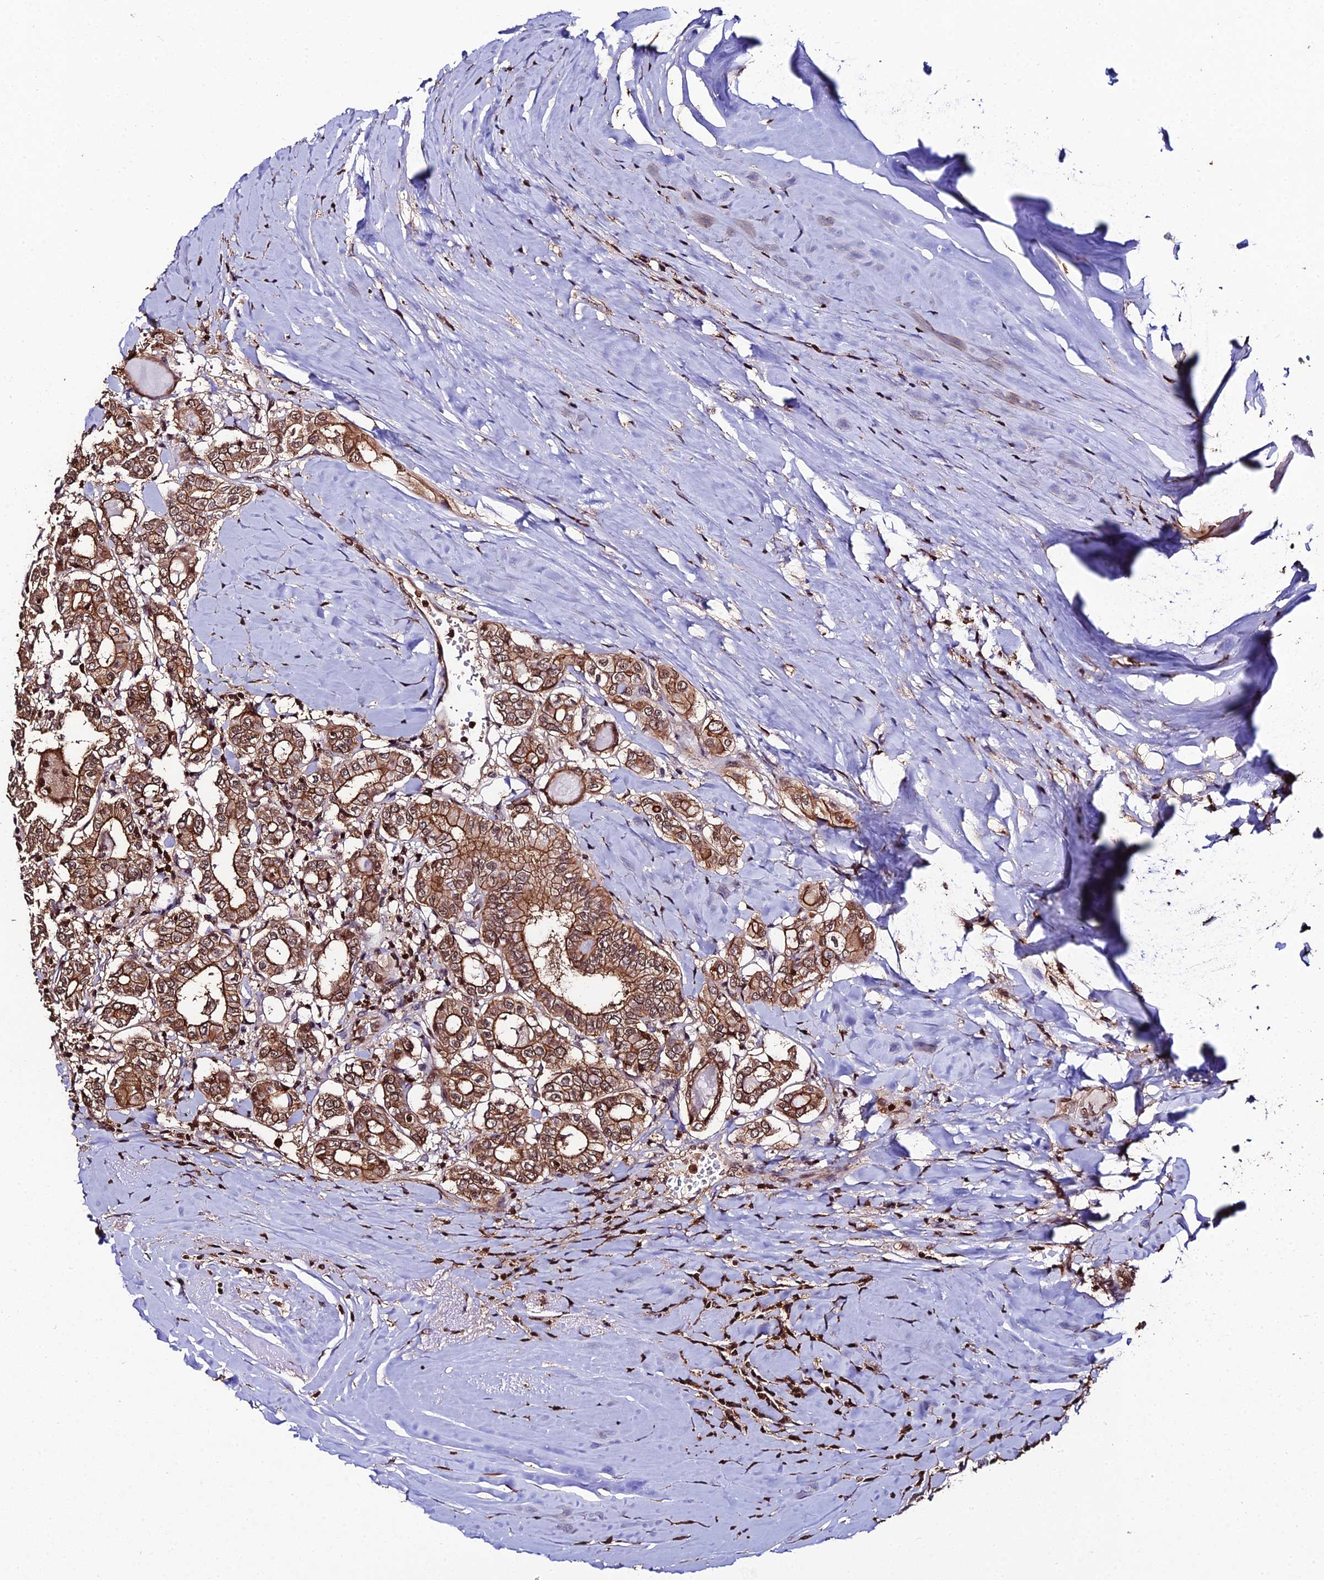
{"staining": {"intensity": "strong", "quantity": ">75%", "location": "cytoplasmic/membranous,nuclear"}, "tissue": "thyroid cancer", "cell_type": "Tumor cells", "image_type": "cancer", "snomed": [{"axis": "morphology", "description": "Papillary adenocarcinoma, NOS"}, {"axis": "topography", "description": "Thyroid gland"}], "caption": "Immunohistochemistry image of neoplastic tissue: thyroid cancer (papillary adenocarcinoma) stained using IHC reveals high levels of strong protein expression localized specifically in the cytoplasmic/membranous and nuclear of tumor cells, appearing as a cytoplasmic/membranous and nuclear brown color.", "gene": "PPP4C", "patient": {"sex": "female", "age": 72}}